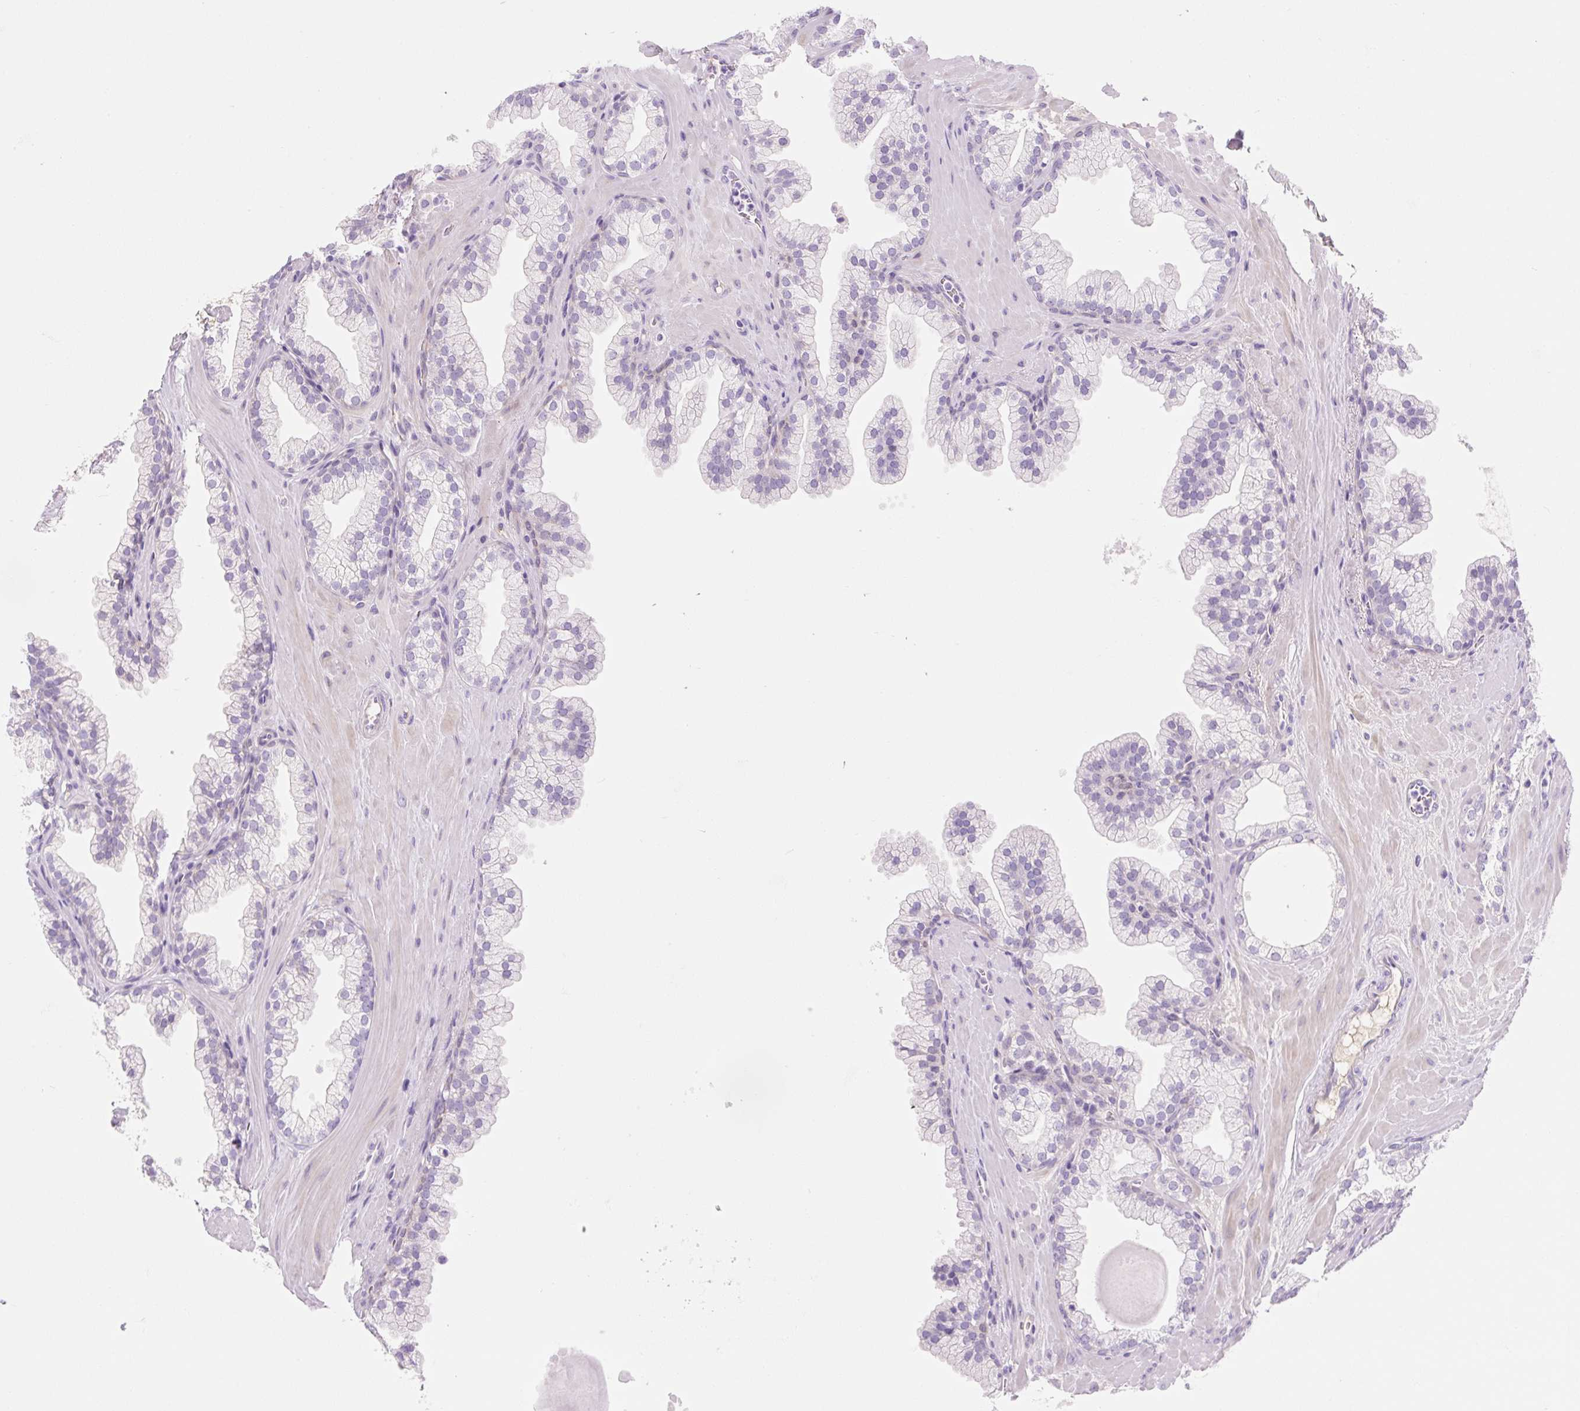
{"staining": {"intensity": "negative", "quantity": "none", "location": "none"}, "tissue": "prostate", "cell_type": "Glandular cells", "image_type": "normal", "snomed": [{"axis": "morphology", "description": "Normal tissue, NOS"}, {"axis": "topography", "description": "Prostate"}, {"axis": "topography", "description": "Peripheral nerve tissue"}], "caption": "Glandular cells show no significant staining in unremarkable prostate.", "gene": "ZNF121", "patient": {"sex": "male", "age": 61}}